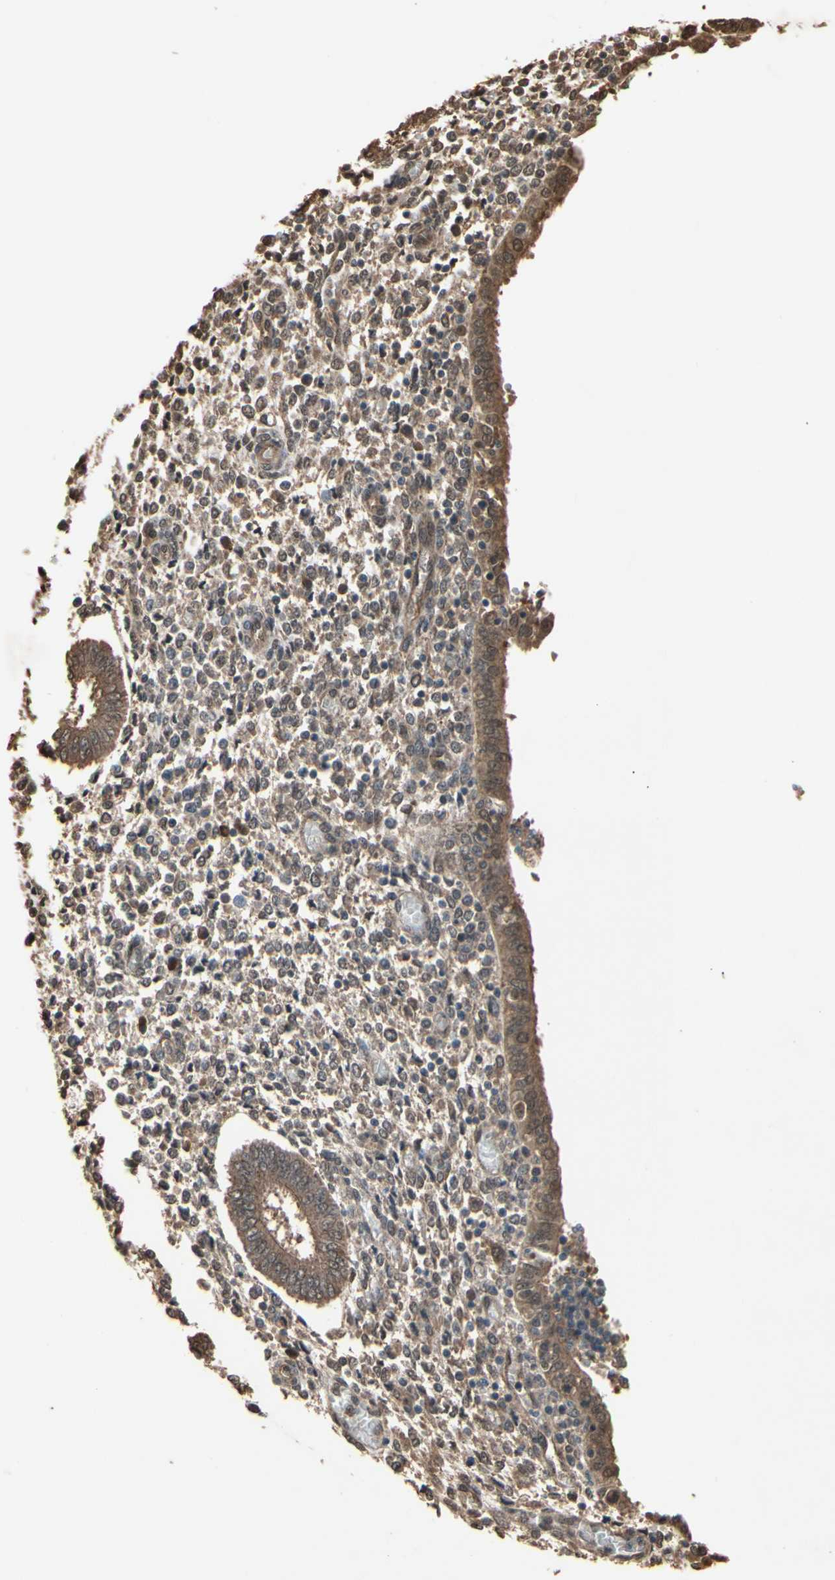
{"staining": {"intensity": "moderate", "quantity": ">75%", "location": "cytoplasmic/membranous"}, "tissue": "endometrium", "cell_type": "Cells in endometrial stroma", "image_type": "normal", "snomed": [{"axis": "morphology", "description": "Normal tissue, NOS"}, {"axis": "topography", "description": "Endometrium"}], "caption": "Immunohistochemical staining of unremarkable human endometrium demonstrates moderate cytoplasmic/membranous protein staining in about >75% of cells in endometrial stroma.", "gene": "PNPLA7", "patient": {"sex": "female", "age": 35}}